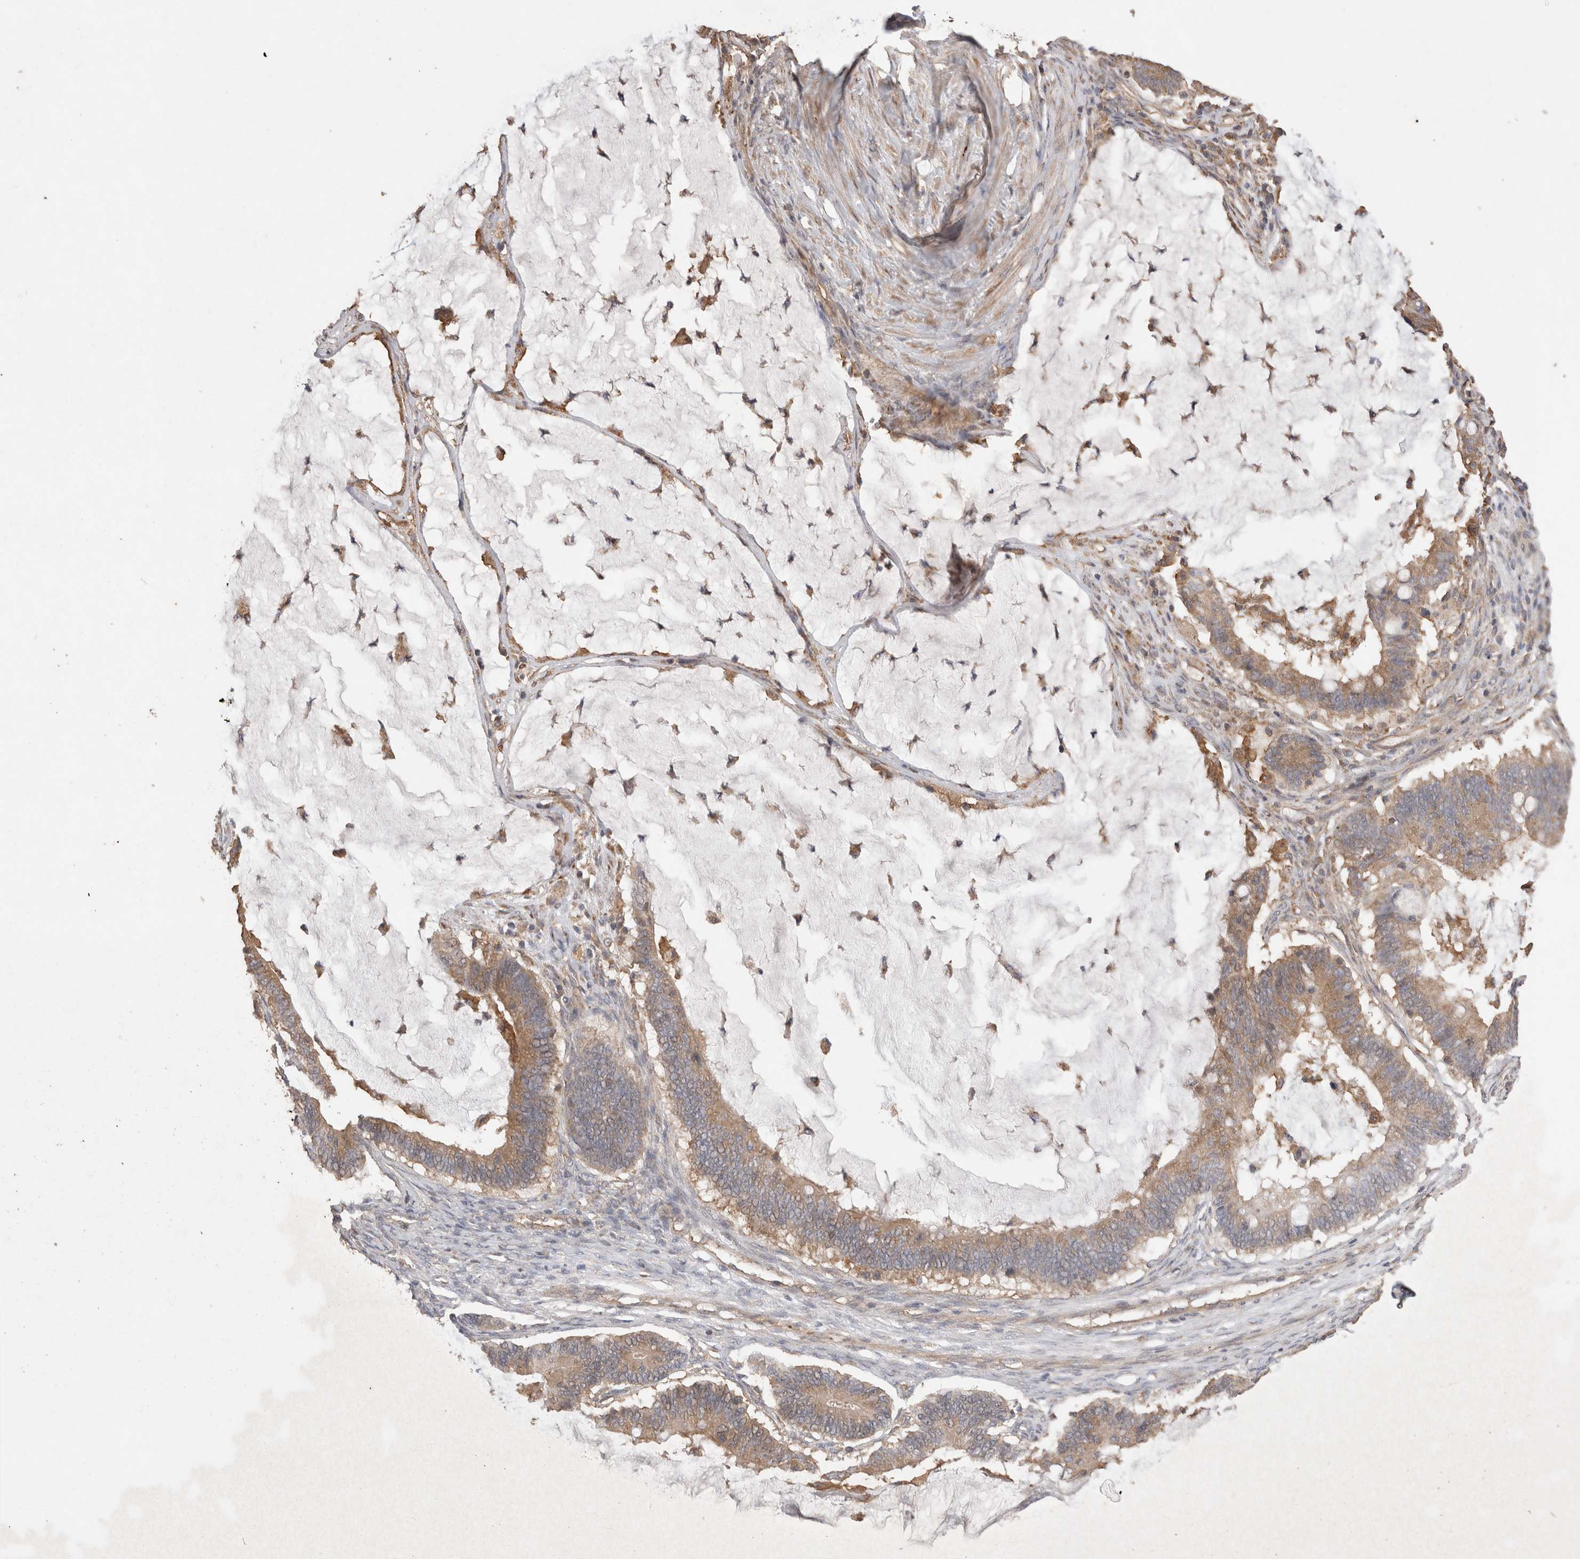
{"staining": {"intensity": "moderate", "quantity": "25%-75%", "location": "cytoplasmic/membranous"}, "tissue": "ovarian cancer", "cell_type": "Tumor cells", "image_type": "cancer", "snomed": [{"axis": "morphology", "description": "Cystadenocarcinoma, mucinous, NOS"}, {"axis": "topography", "description": "Ovary"}], "caption": "Immunohistochemistry (IHC) photomicrograph of human ovarian cancer (mucinous cystadenocarcinoma) stained for a protein (brown), which exhibits medium levels of moderate cytoplasmic/membranous positivity in approximately 25%-75% of tumor cells.", "gene": "SNX31", "patient": {"sex": "female", "age": 61}}